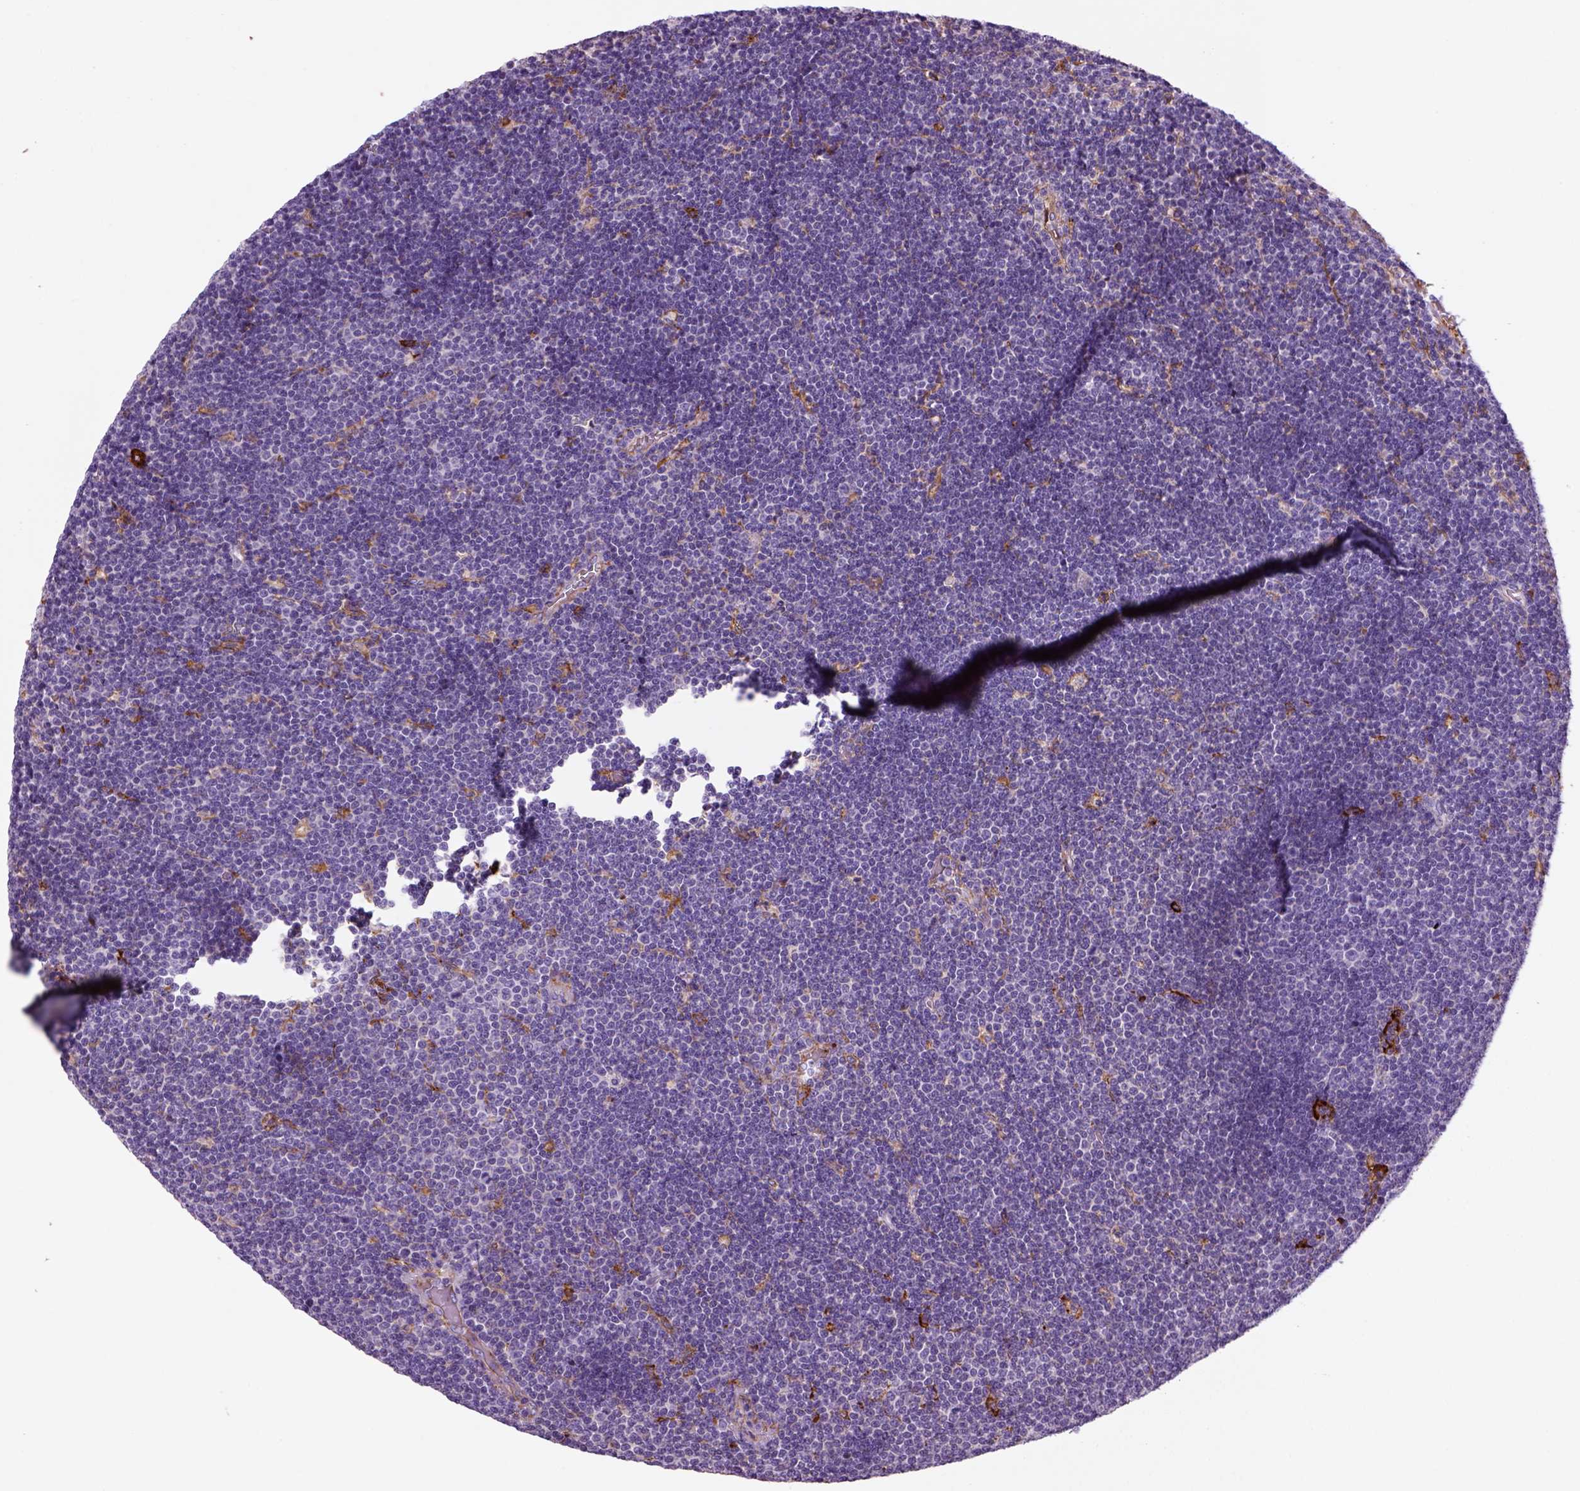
{"staining": {"intensity": "negative", "quantity": "none", "location": "none"}, "tissue": "lymphoma", "cell_type": "Tumor cells", "image_type": "cancer", "snomed": [{"axis": "morphology", "description": "Malignant lymphoma, non-Hodgkin's type, Low grade"}, {"axis": "topography", "description": "Brain"}], "caption": "This is an immunohistochemistry photomicrograph of human low-grade malignant lymphoma, non-Hodgkin's type. There is no positivity in tumor cells.", "gene": "MARCKS", "patient": {"sex": "female", "age": 66}}